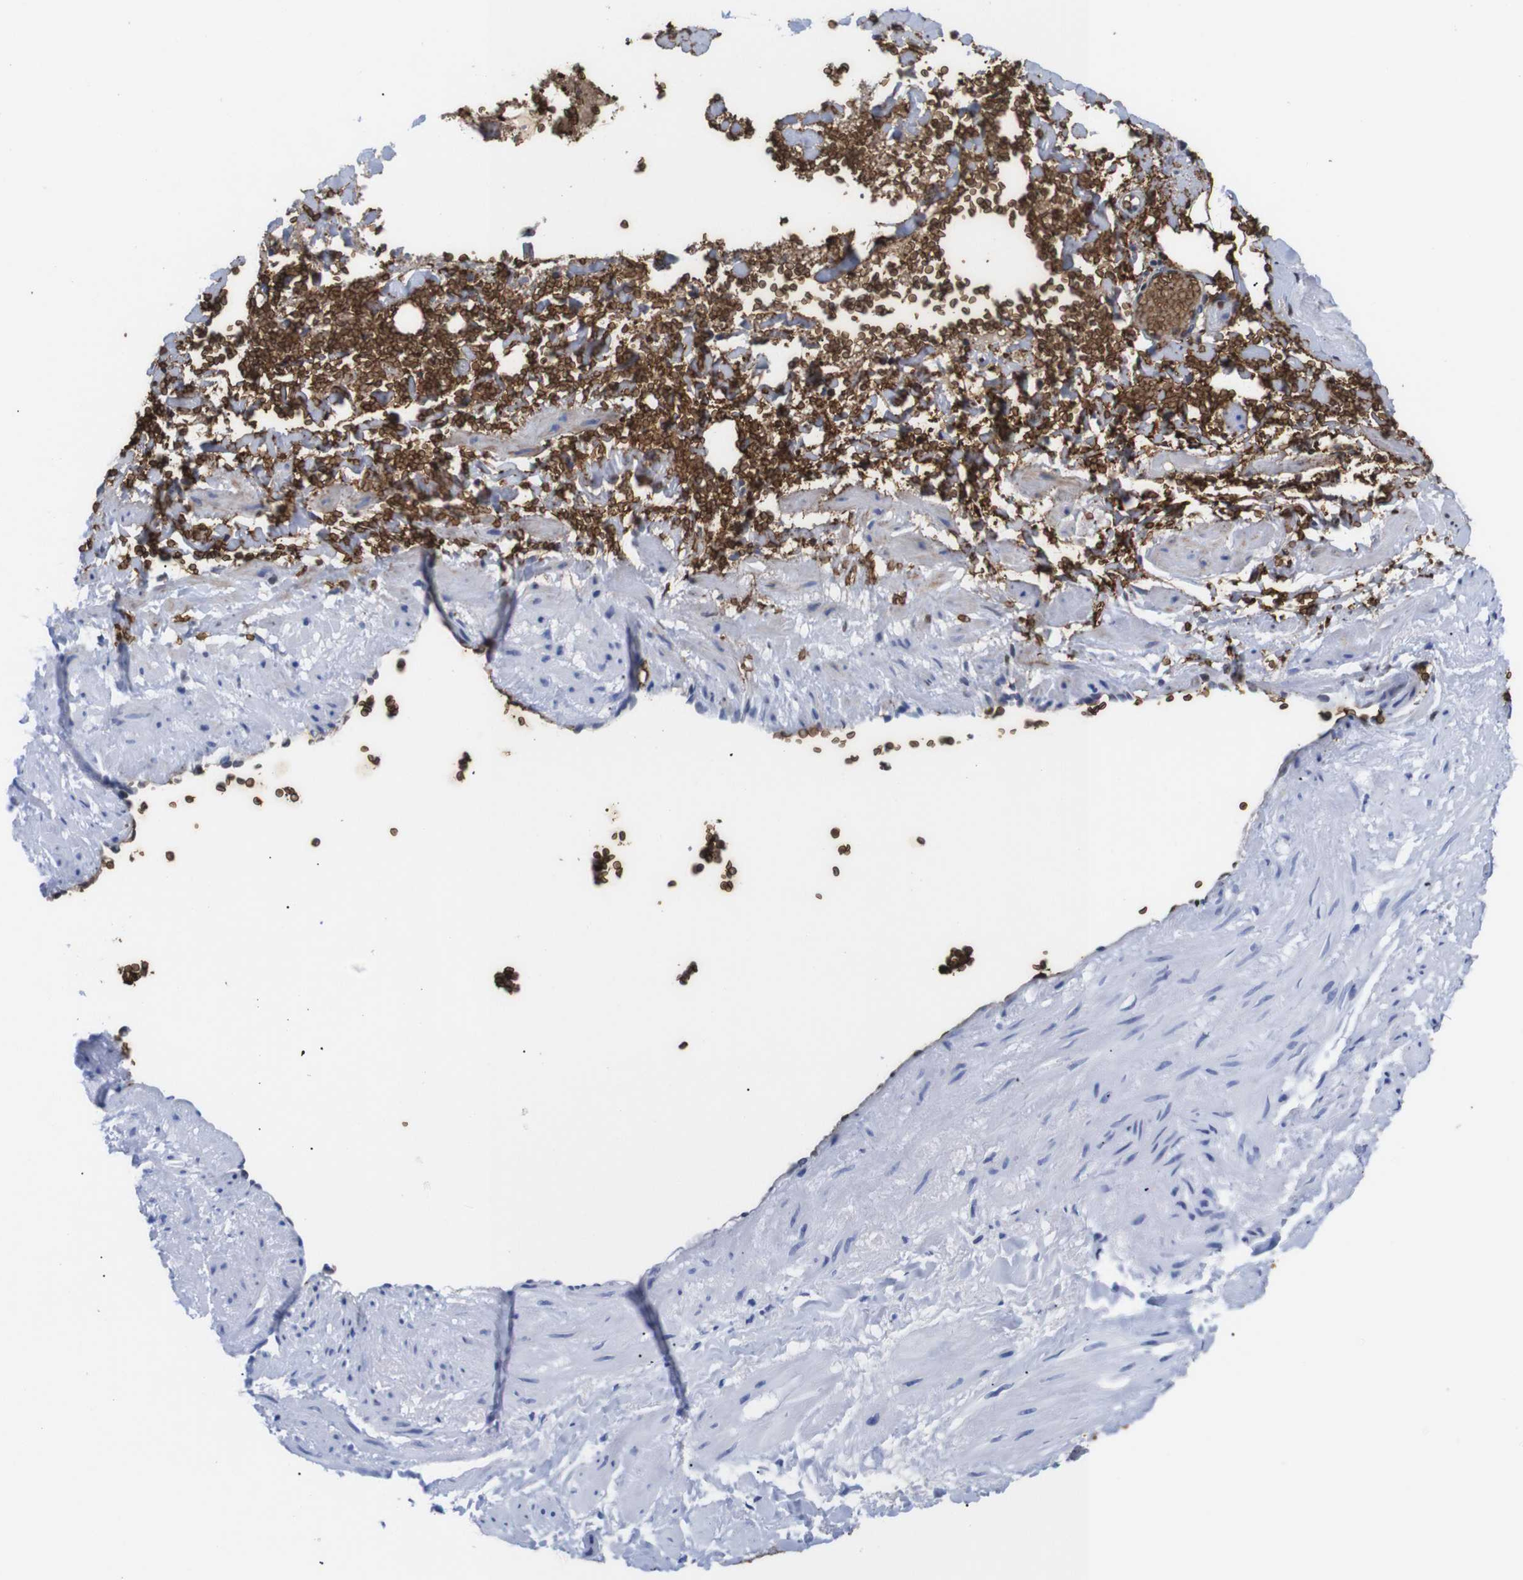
{"staining": {"intensity": "negative", "quantity": "none", "location": "none"}, "tissue": "adipose tissue", "cell_type": "Adipocytes", "image_type": "normal", "snomed": [{"axis": "morphology", "description": "Normal tissue, NOS"}, {"axis": "topography", "description": "Soft tissue"}, {"axis": "topography", "description": "Vascular tissue"}], "caption": "Immunohistochemistry (IHC) of normal adipose tissue displays no staining in adipocytes.", "gene": "S1PR2", "patient": {"sex": "female", "age": 35}}